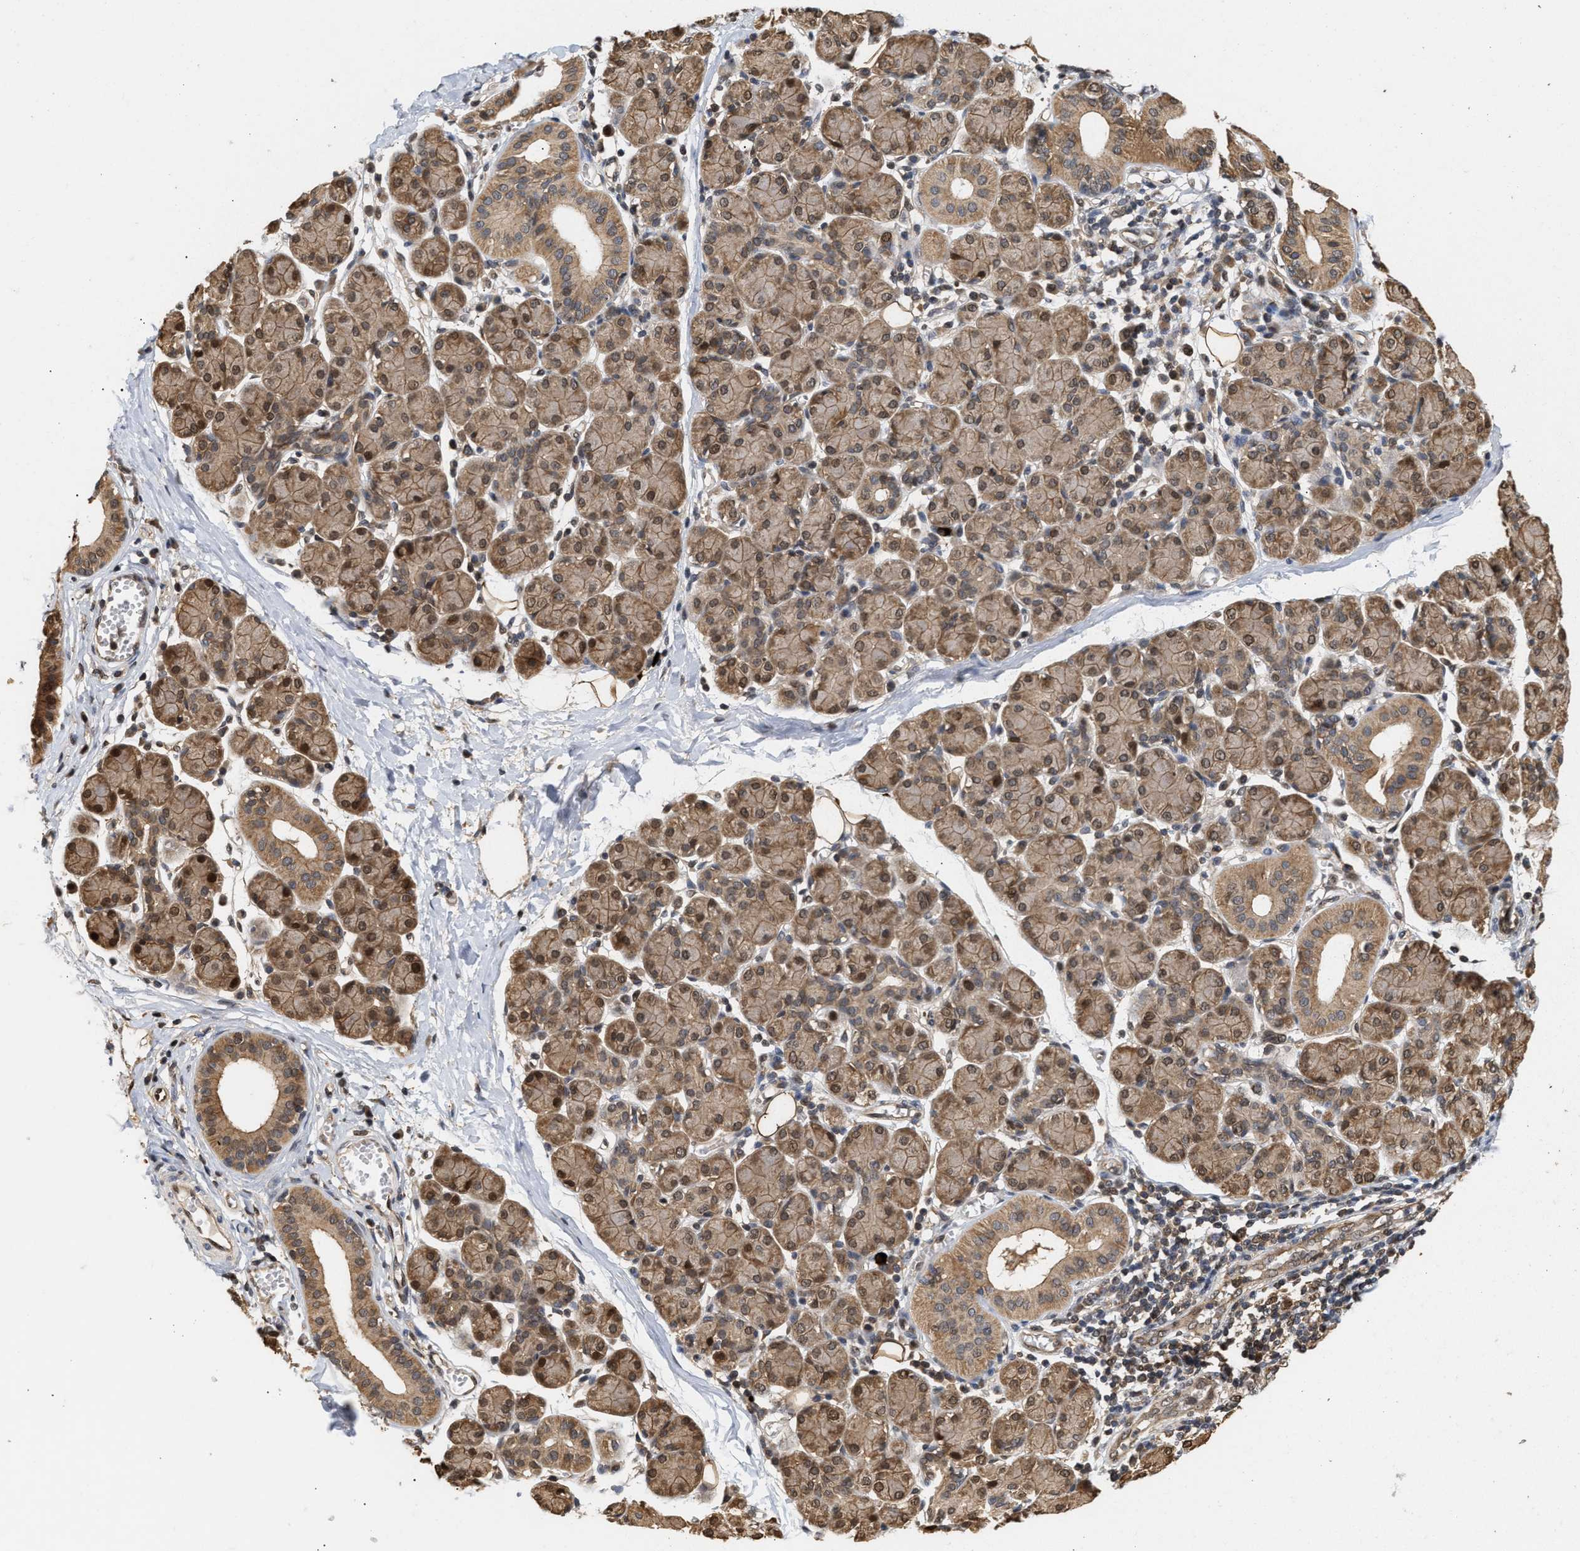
{"staining": {"intensity": "moderate", "quantity": ">75%", "location": "cytoplasmic/membranous,nuclear"}, "tissue": "salivary gland", "cell_type": "Glandular cells", "image_type": "normal", "snomed": [{"axis": "morphology", "description": "Normal tissue, NOS"}, {"axis": "morphology", "description": "Inflammation, NOS"}, {"axis": "topography", "description": "Lymph node"}, {"axis": "topography", "description": "Salivary gland"}], "caption": "Immunohistochemical staining of normal human salivary gland demonstrates moderate cytoplasmic/membranous,nuclear protein positivity in approximately >75% of glandular cells.", "gene": "ABHD5", "patient": {"sex": "male", "age": 3}}